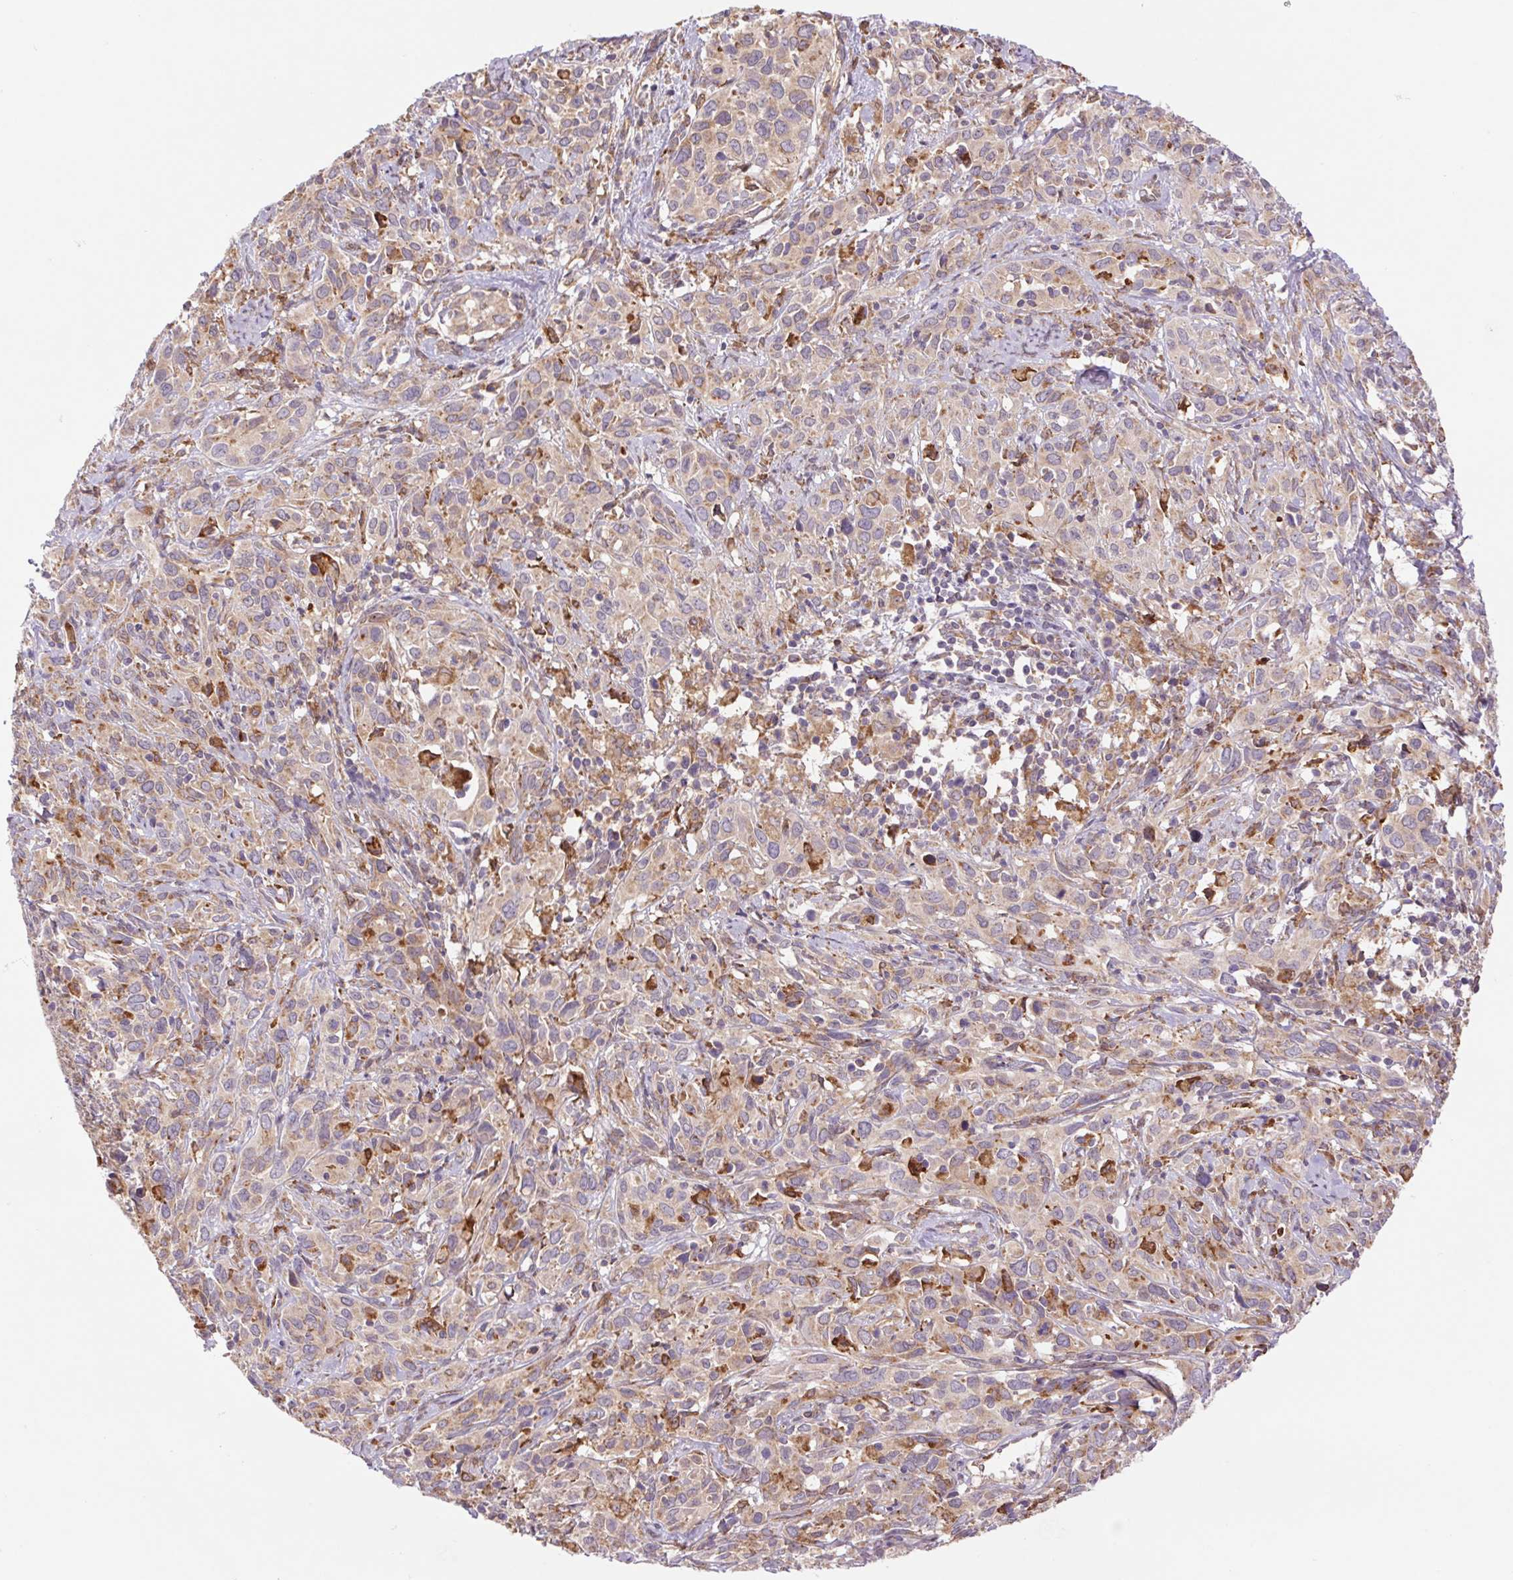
{"staining": {"intensity": "weak", "quantity": "25%-75%", "location": "cytoplasmic/membranous"}, "tissue": "cervical cancer", "cell_type": "Tumor cells", "image_type": "cancer", "snomed": [{"axis": "morphology", "description": "Normal tissue, NOS"}, {"axis": "morphology", "description": "Squamous cell carcinoma, NOS"}, {"axis": "topography", "description": "Cervix"}], "caption": "Immunohistochemical staining of human cervical squamous cell carcinoma shows low levels of weak cytoplasmic/membranous protein expression in about 25%-75% of tumor cells. (IHC, brightfield microscopy, high magnification).", "gene": "KLHL20", "patient": {"sex": "female", "age": 51}}